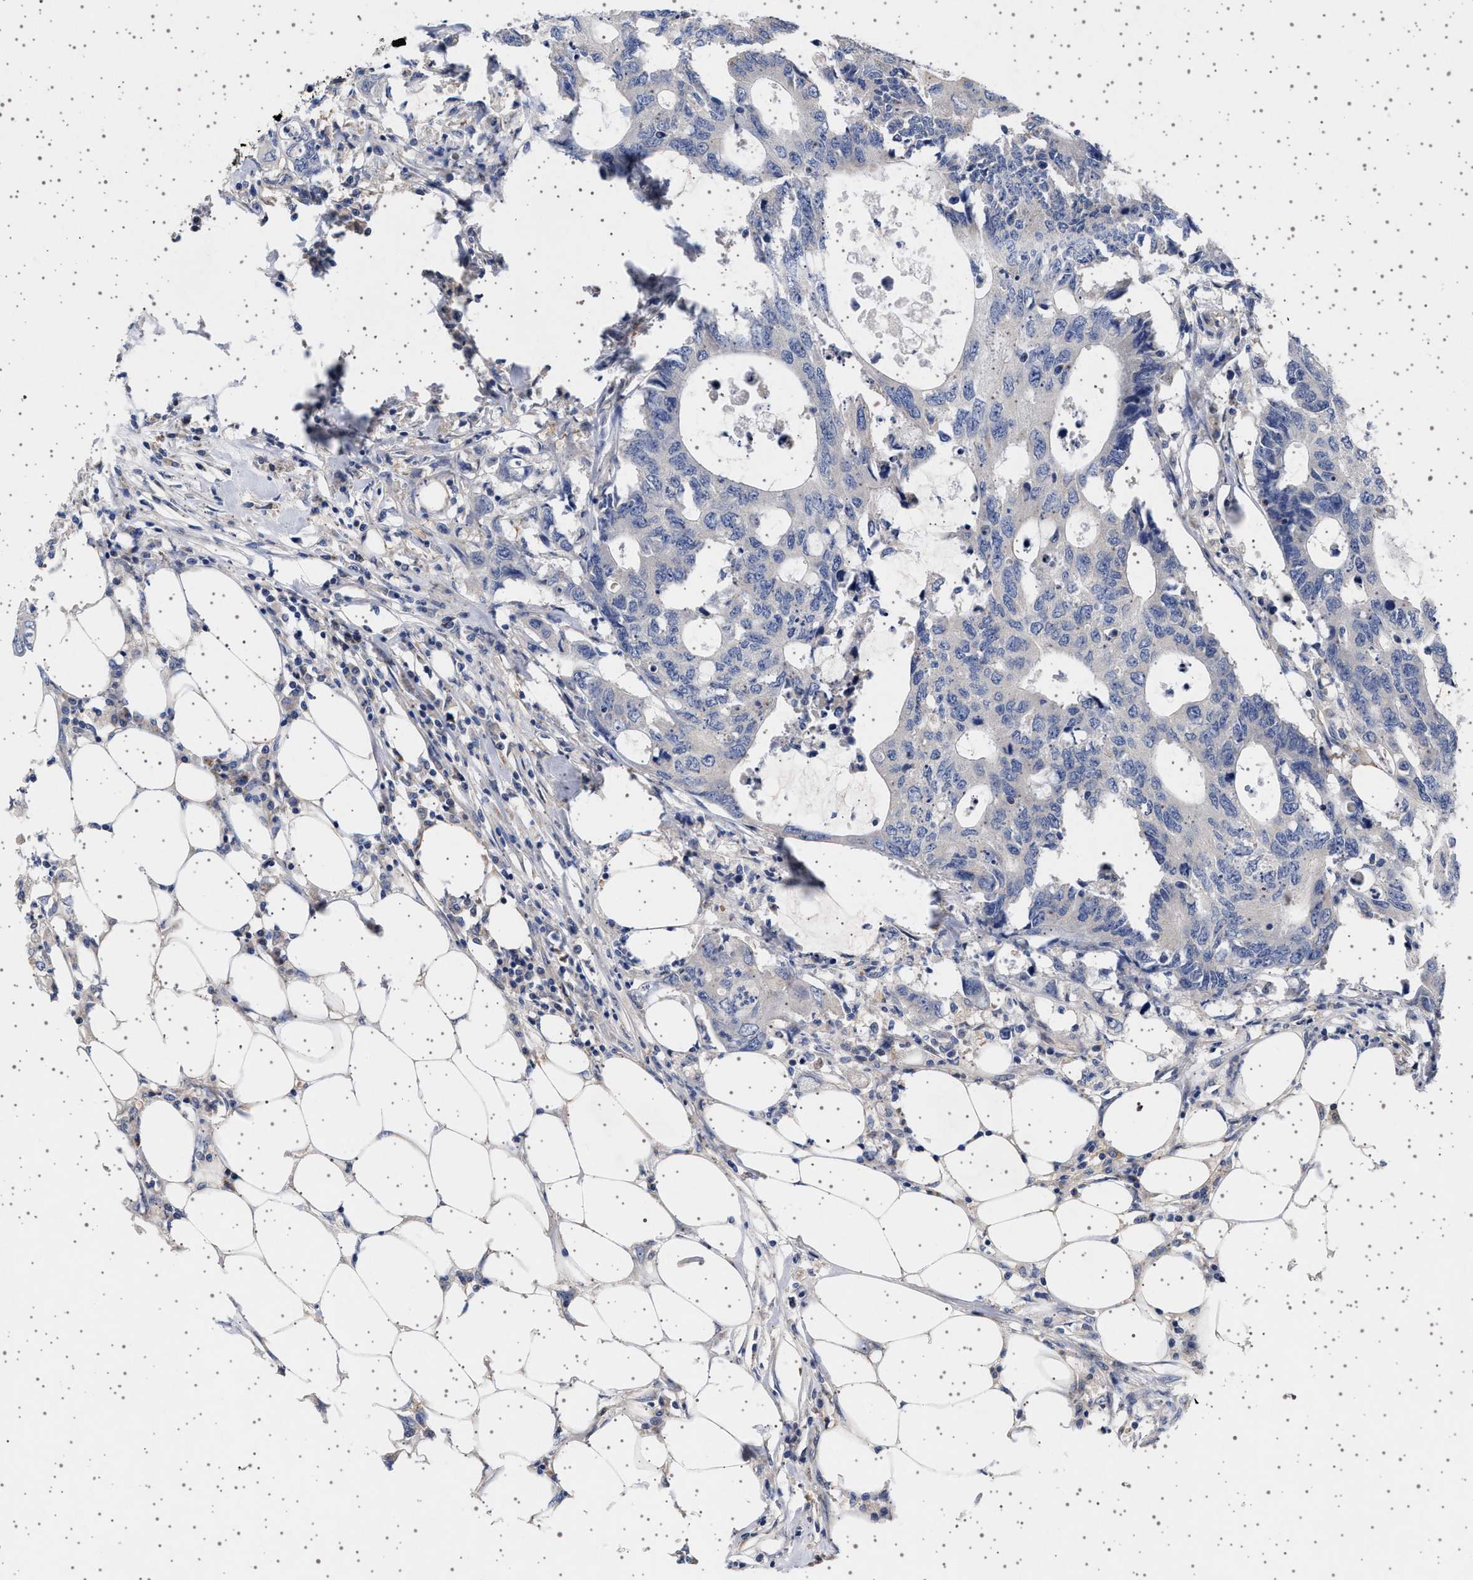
{"staining": {"intensity": "negative", "quantity": "none", "location": "none"}, "tissue": "colorectal cancer", "cell_type": "Tumor cells", "image_type": "cancer", "snomed": [{"axis": "morphology", "description": "Adenocarcinoma, NOS"}, {"axis": "topography", "description": "Colon"}], "caption": "Histopathology image shows no protein staining in tumor cells of adenocarcinoma (colorectal) tissue.", "gene": "TRMT10B", "patient": {"sex": "male", "age": 71}}